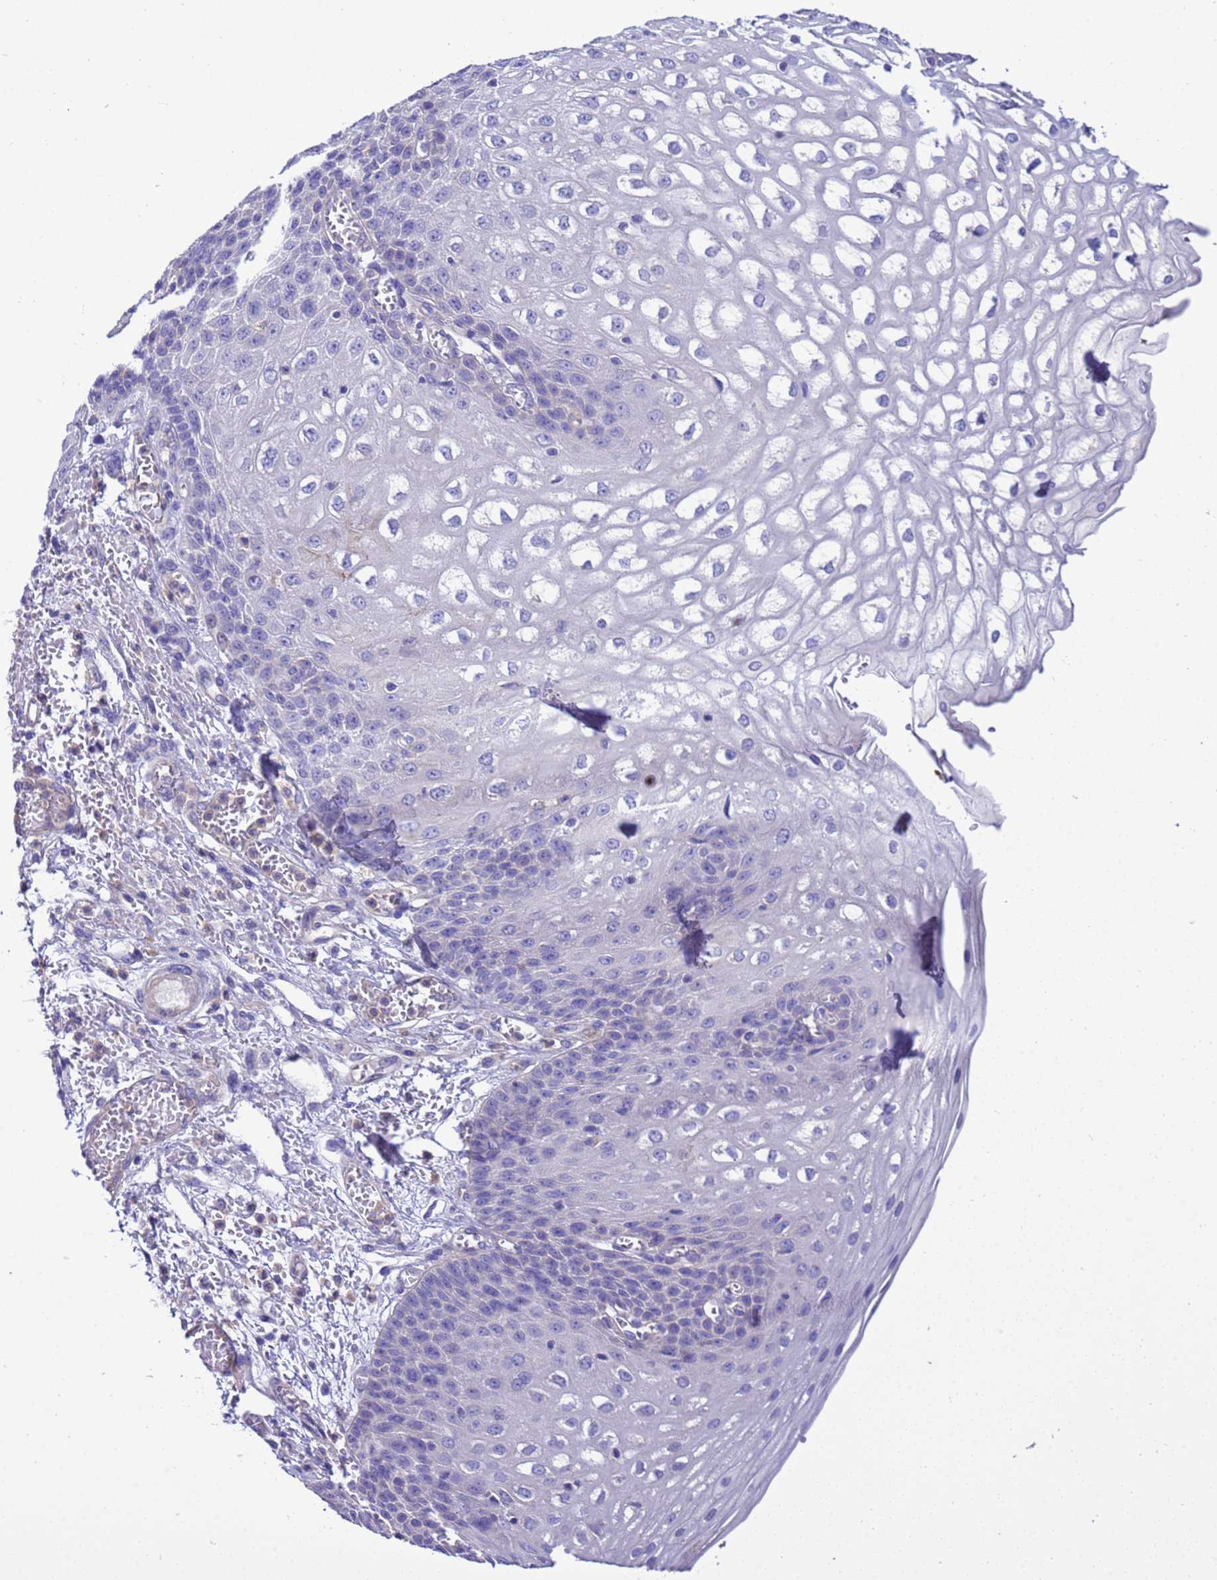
{"staining": {"intensity": "negative", "quantity": "none", "location": "none"}, "tissue": "esophagus", "cell_type": "Squamous epithelial cells", "image_type": "normal", "snomed": [{"axis": "morphology", "description": "Normal tissue, NOS"}, {"axis": "topography", "description": "Esophagus"}], "caption": "Immunohistochemistry micrograph of normal esophagus stained for a protein (brown), which displays no expression in squamous epithelial cells.", "gene": "KICS2", "patient": {"sex": "male", "age": 81}}